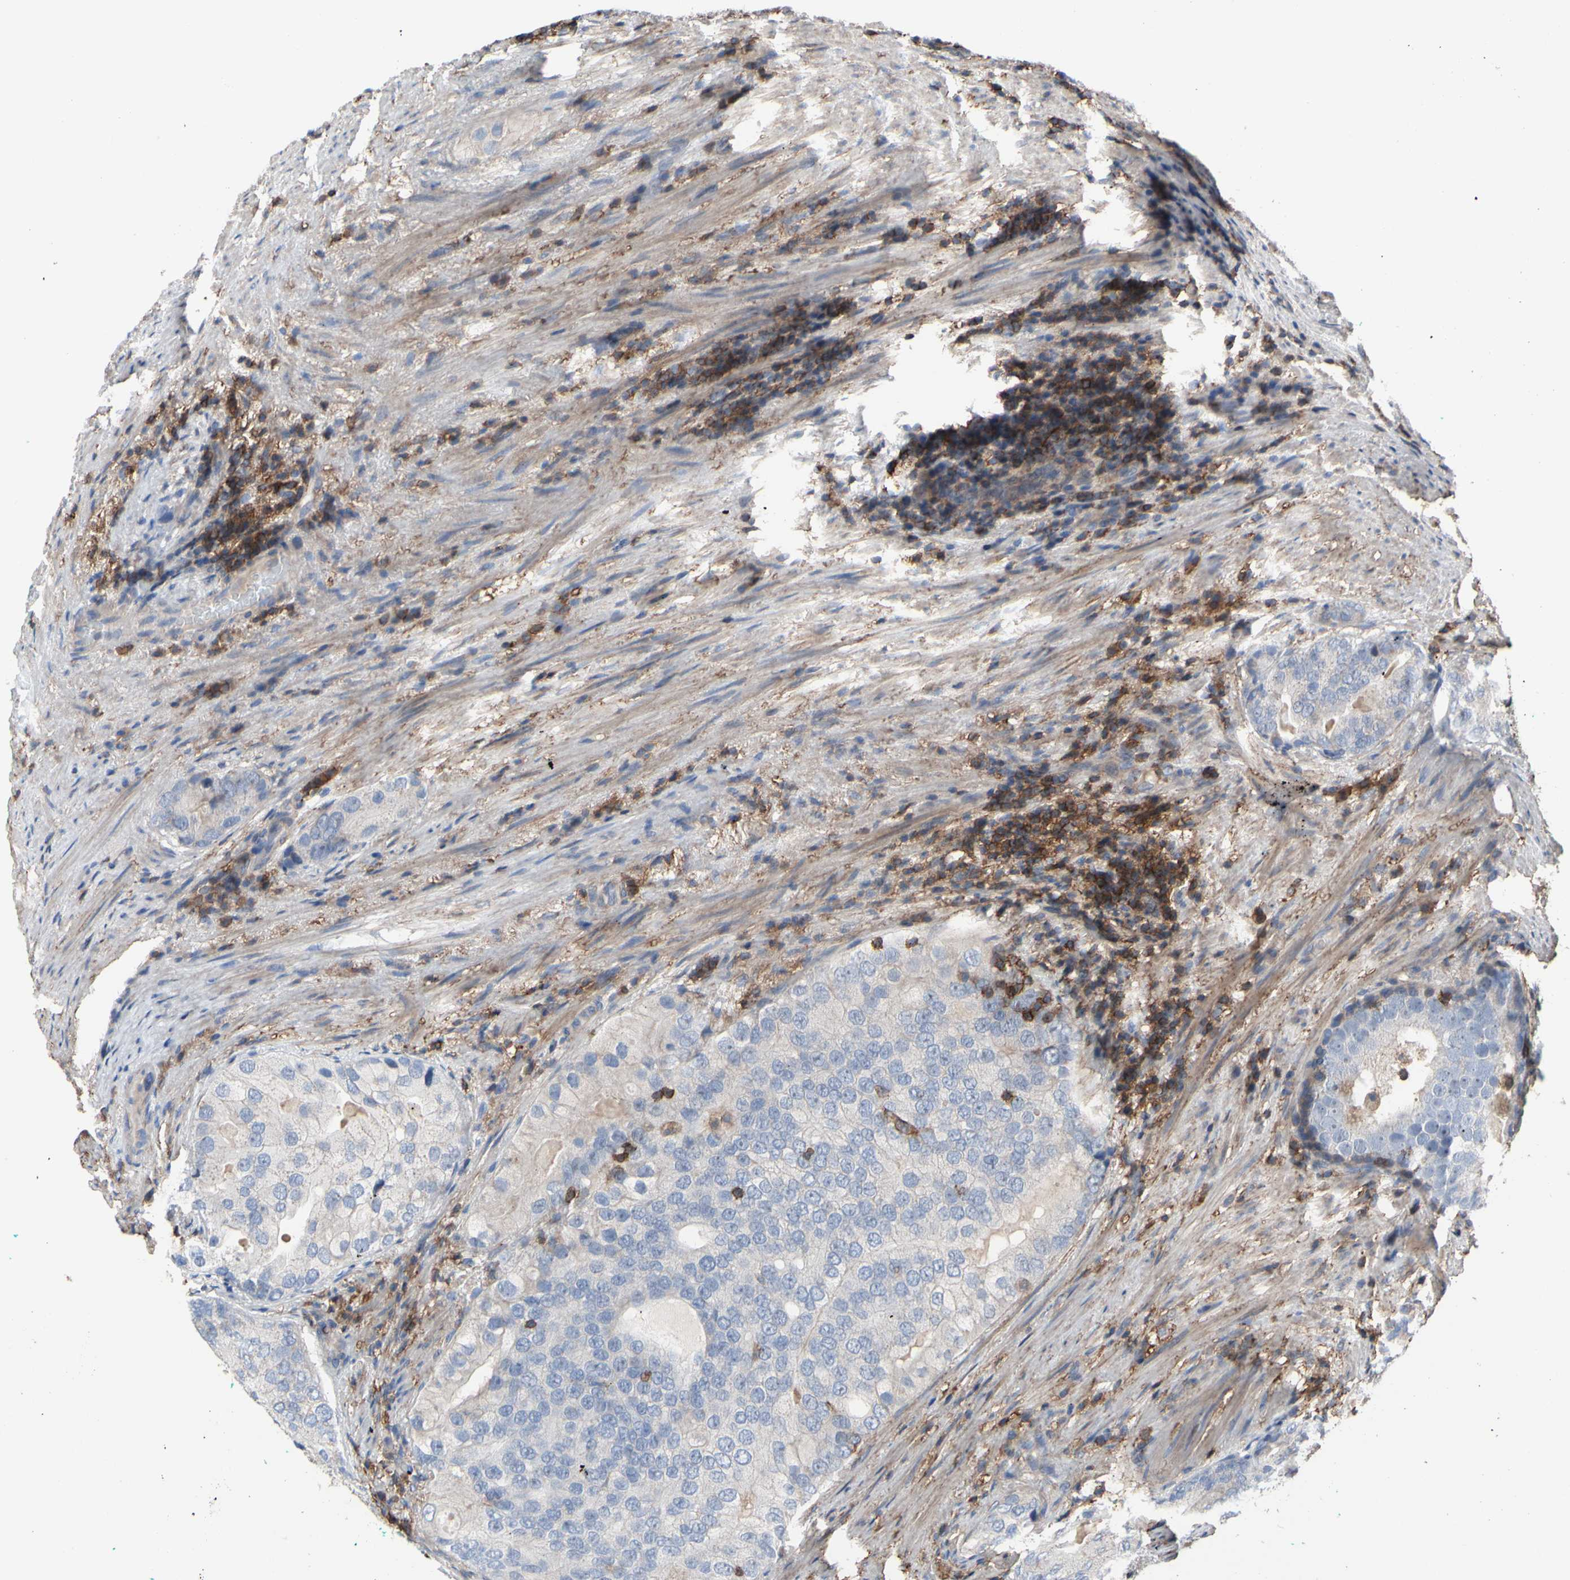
{"staining": {"intensity": "weak", "quantity": "25%-75%", "location": "cytoplasmic/membranous"}, "tissue": "prostate cancer", "cell_type": "Tumor cells", "image_type": "cancer", "snomed": [{"axis": "morphology", "description": "Adenocarcinoma, High grade"}, {"axis": "topography", "description": "Prostate"}], "caption": "Protein analysis of prostate cancer (high-grade adenocarcinoma) tissue demonstrates weak cytoplasmic/membranous staining in about 25%-75% of tumor cells.", "gene": "ANXA6", "patient": {"sex": "male", "age": 66}}